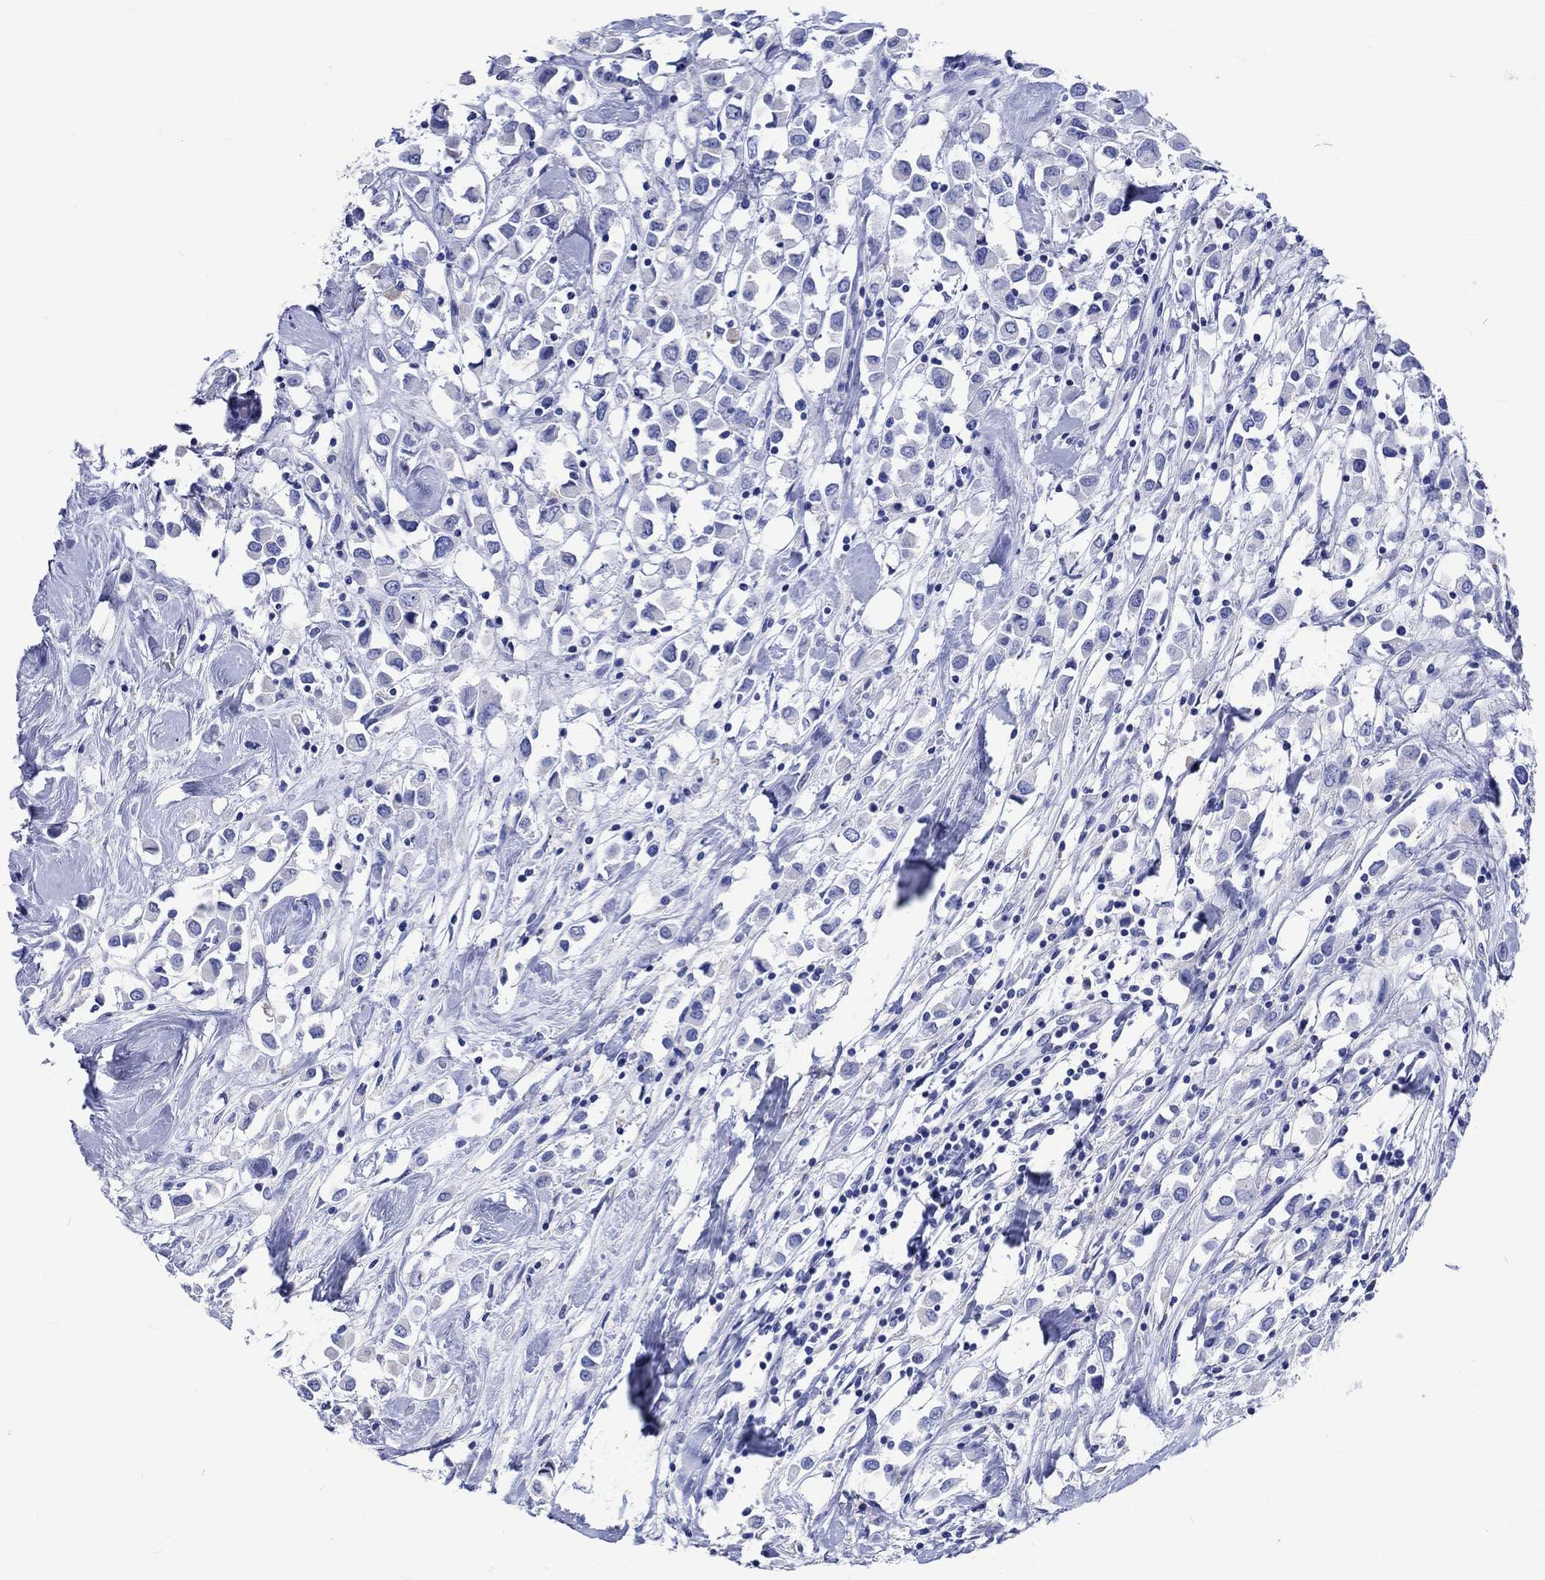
{"staining": {"intensity": "negative", "quantity": "none", "location": "none"}, "tissue": "breast cancer", "cell_type": "Tumor cells", "image_type": "cancer", "snomed": [{"axis": "morphology", "description": "Duct carcinoma"}, {"axis": "topography", "description": "Breast"}], "caption": "Protein analysis of breast invasive ductal carcinoma demonstrates no significant positivity in tumor cells.", "gene": "KLHL33", "patient": {"sex": "female", "age": 61}}